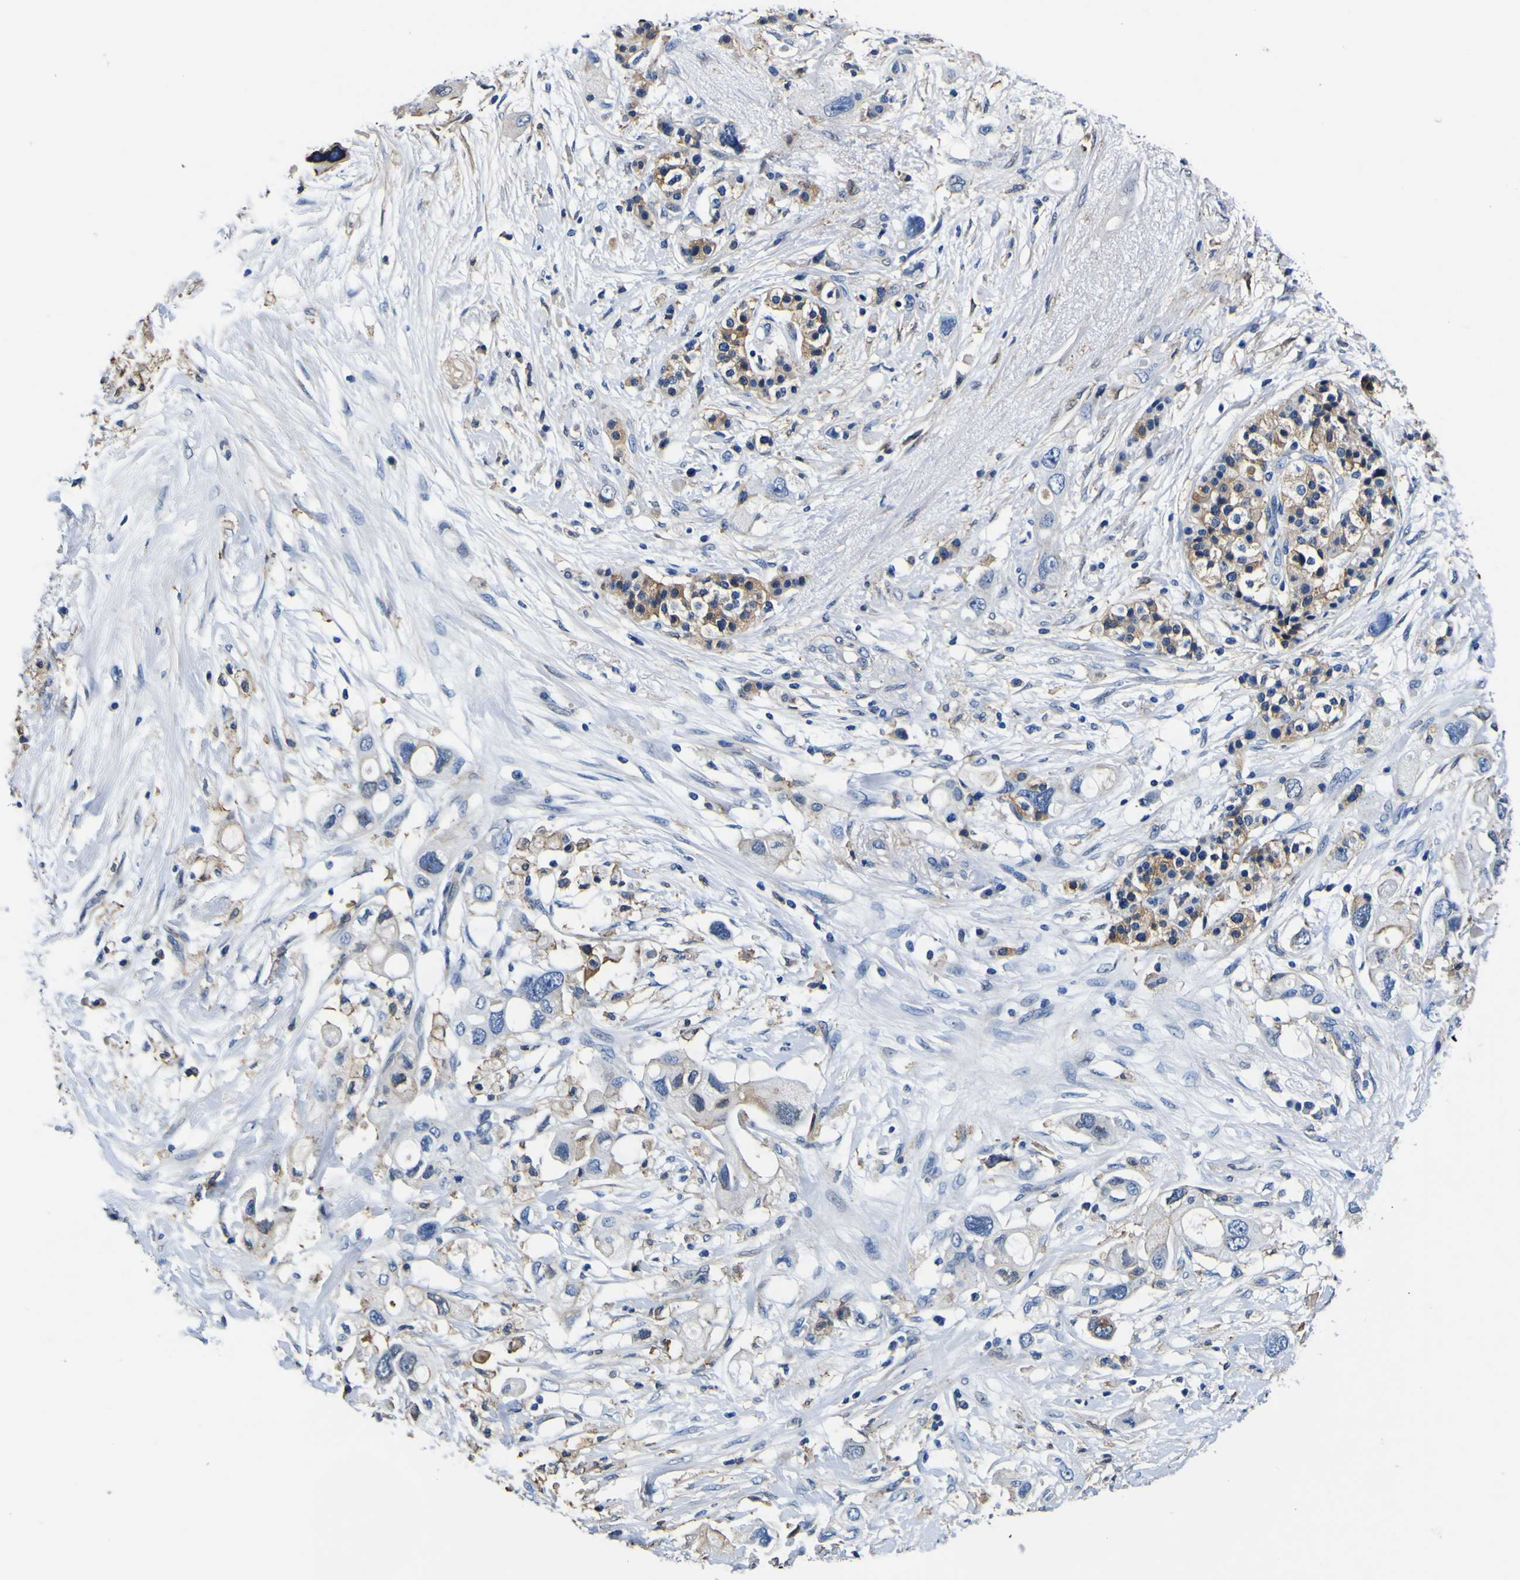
{"staining": {"intensity": "moderate", "quantity": "25%-75%", "location": "cytoplasmic/membranous"}, "tissue": "pancreatic cancer", "cell_type": "Tumor cells", "image_type": "cancer", "snomed": [{"axis": "morphology", "description": "Adenocarcinoma, NOS"}, {"axis": "topography", "description": "Pancreas"}], "caption": "Pancreatic cancer (adenocarcinoma) stained with a brown dye reveals moderate cytoplasmic/membranous positive expression in approximately 25%-75% of tumor cells.", "gene": "PXDN", "patient": {"sex": "female", "age": 56}}